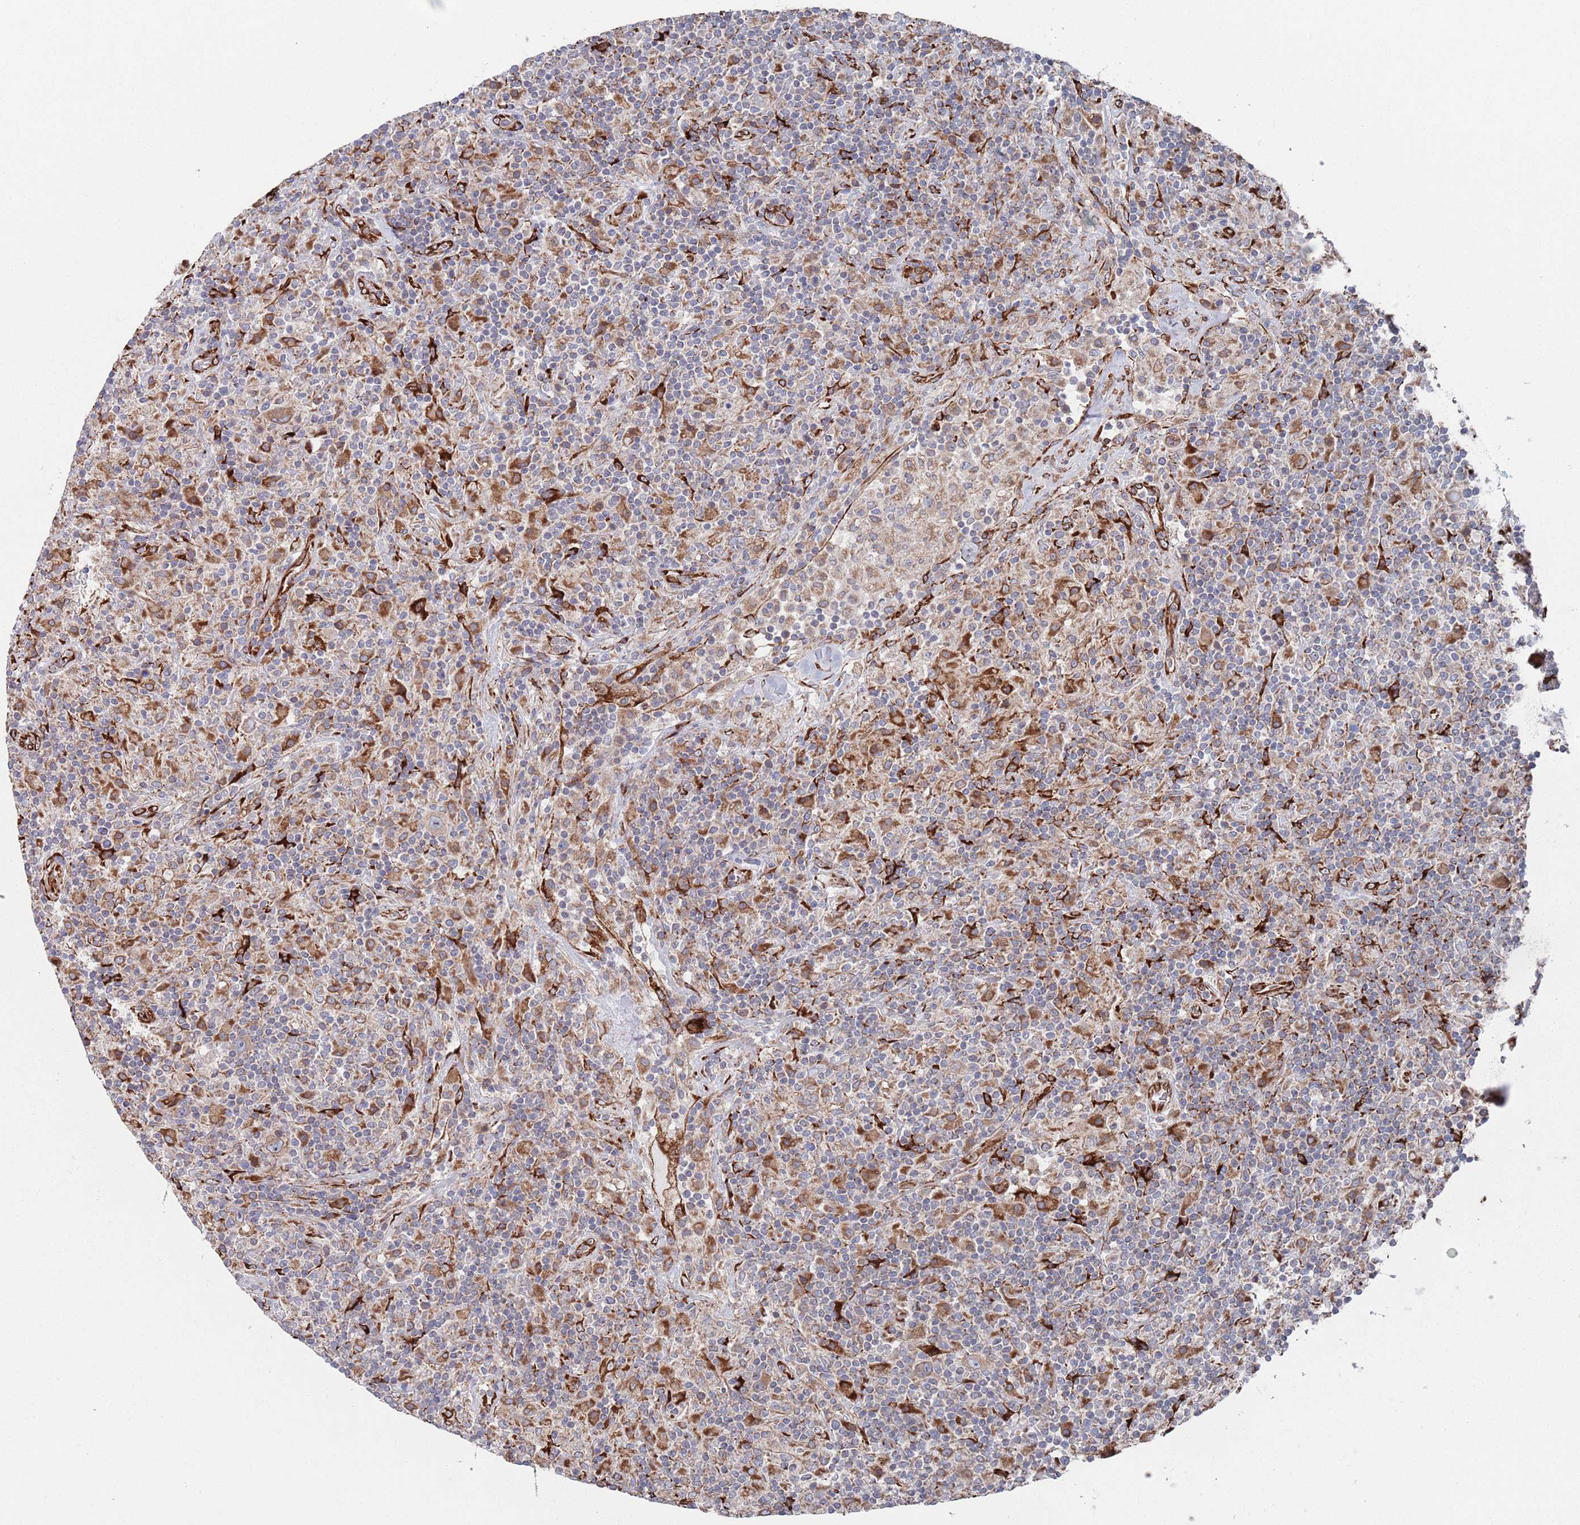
{"staining": {"intensity": "weak", "quantity": "<25%", "location": "cytoplasmic/membranous"}, "tissue": "lymphoma", "cell_type": "Tumor cells", "image_type": "cancer", "snomed": [{"axis": "morphology", "description": "Hodgkin's disease, NOS"}, {"axis": "topography", "description": "Lymph node"}], "caption": "Immunohistochemistry of lymphoma reveals no positivity in tumor cells.", "gene": "CCDC106", "patient": {"sex": "male", "age": 70}}